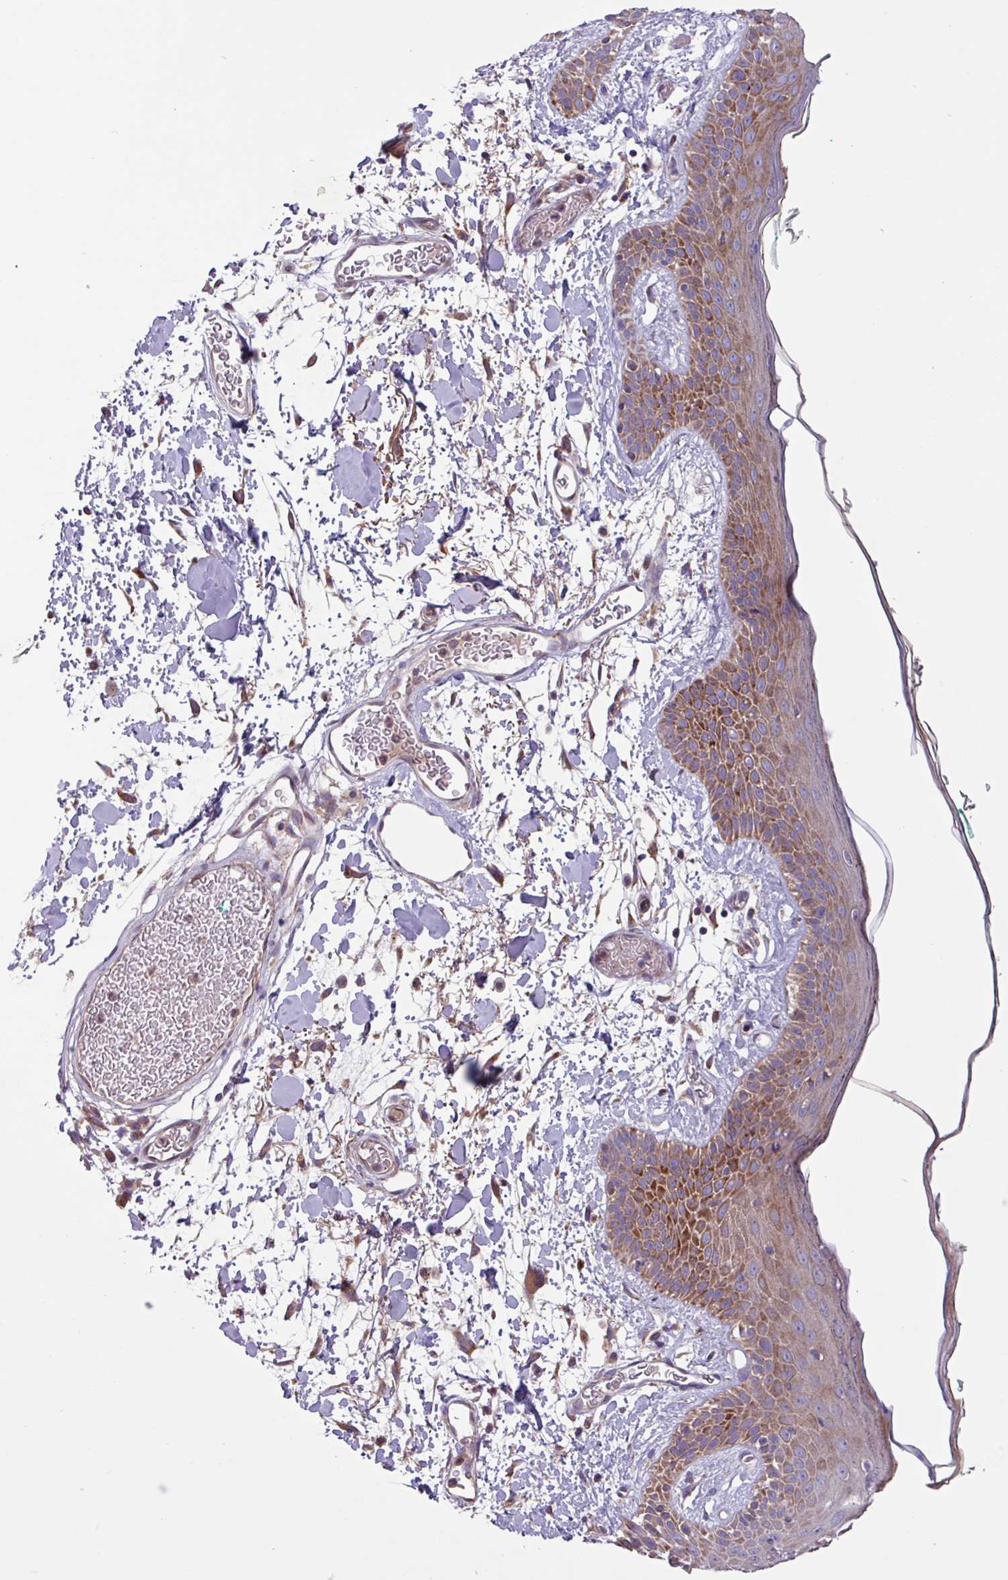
{"staining": {"intensity": "weak", "quantity": ">75%", "location": "cytoplasmic/membranous"}, "tissue": "skin", "cell_type": "Fibroblasts", "image_type": "normal", "snomed": [{"axis": "morphology", "description": "Normal tissue, NOS"}, {"axis": "topography", "description": "Skin"}], "caption": "IHC histopathology image of normal skin: skin stained using immunohistochemistry demonstrates low levels of weak protein expression localized specifically in the cytoplasmic/membranous of fibroblasts, appearing as a cytoplasmic/membranous brown color.", "gene": "PTPRQ", "patient": {"sex": "male", "age": 79}}